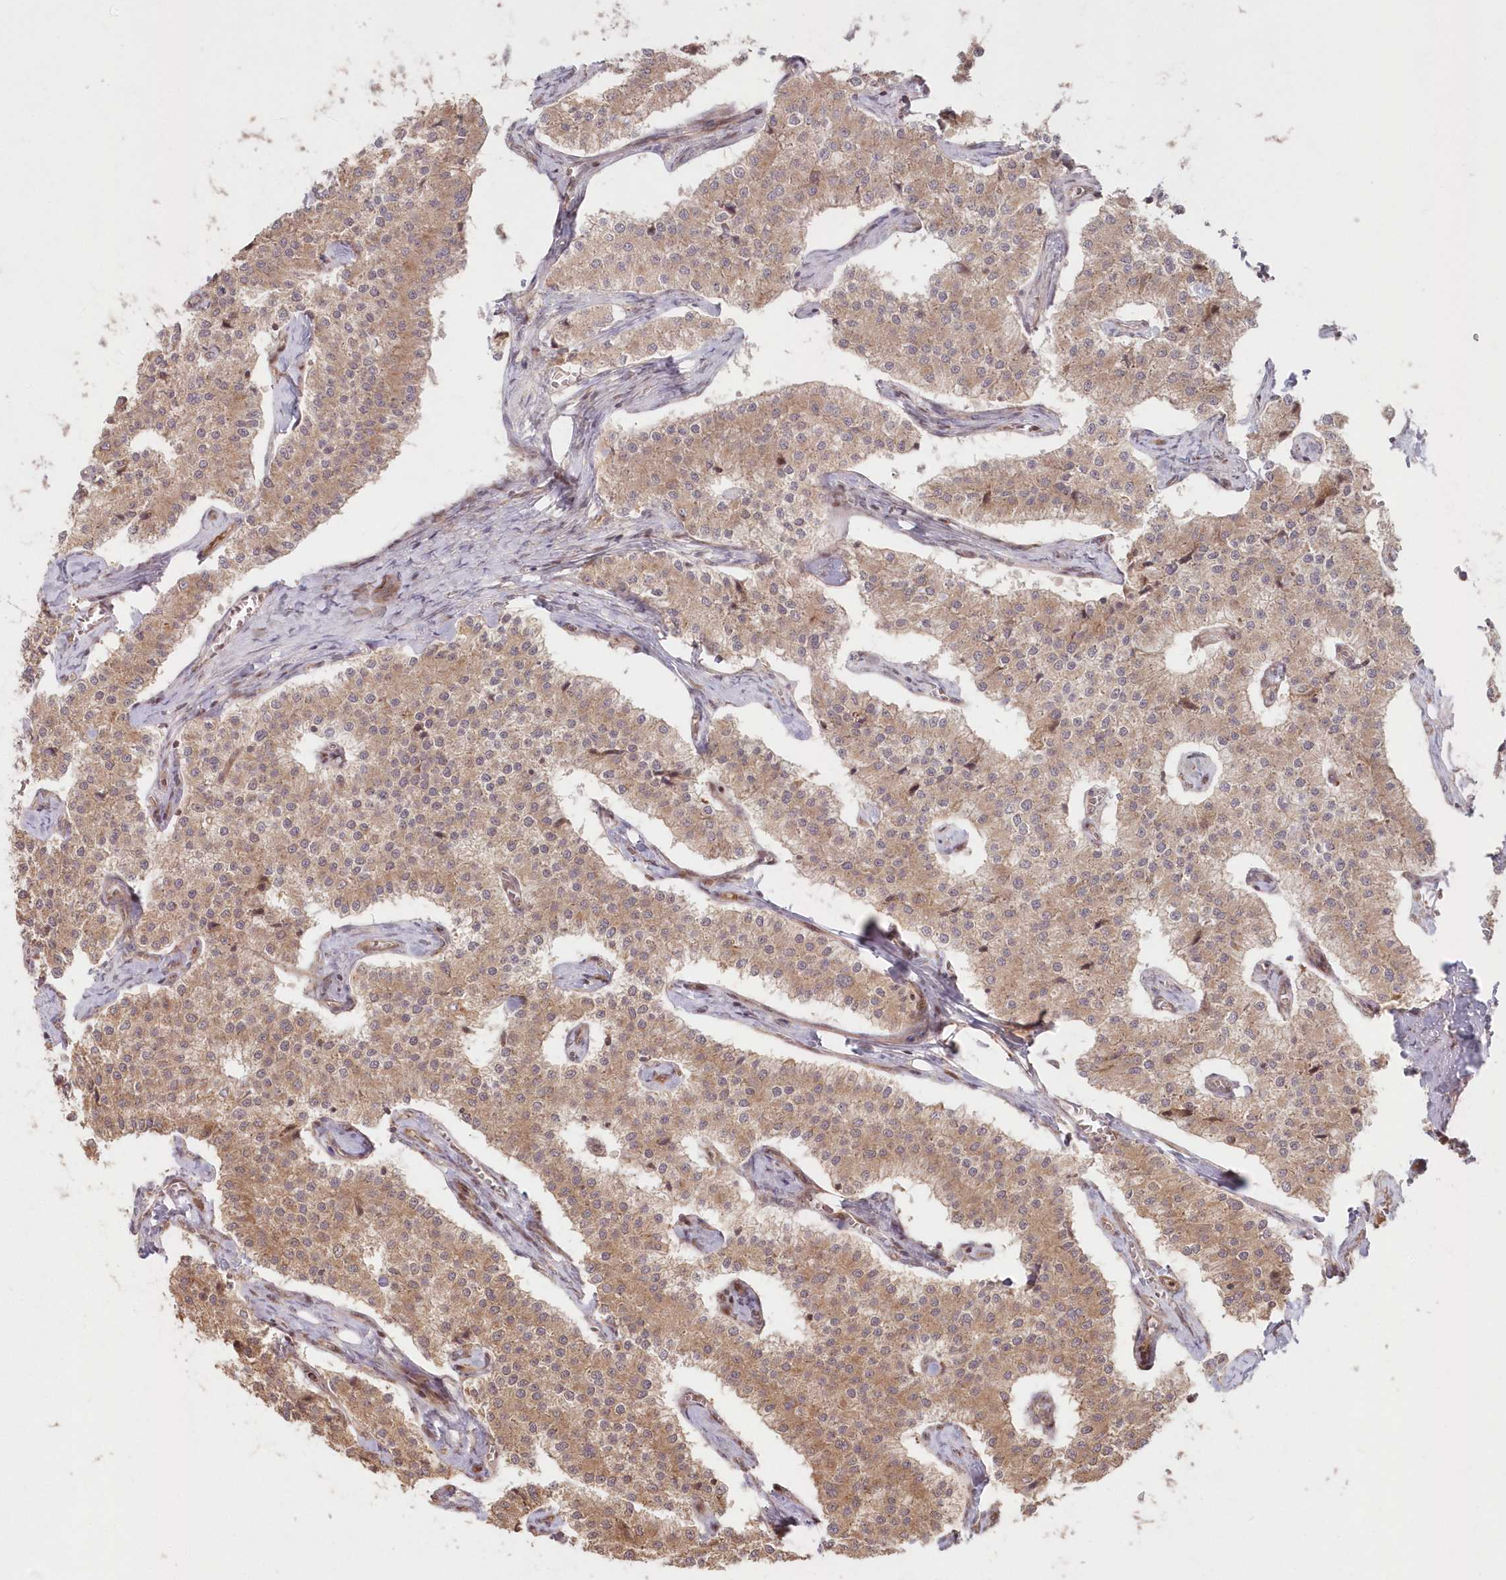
{"staining": {"intensity": "weak", "quantity": ">75%", "location": "cytoplasmic/membranous"}, "tissue": "carcinoid", "cell_type": "Tumor cells", "image_type": "cancer", "snomed": [{"axis": "morphology", "description": "Carcinoid, malignant, NOS"}, {"axis": "topography", "description": "Colon"}], "caption": "DAB immunohistochemical staining of human carcinoid displays weak cytoplasmic/membranous protein positivity in approximately >75% of tumor cells.", "gene": "SERINC1", "patient": {"sex": "female", "age": 52}}